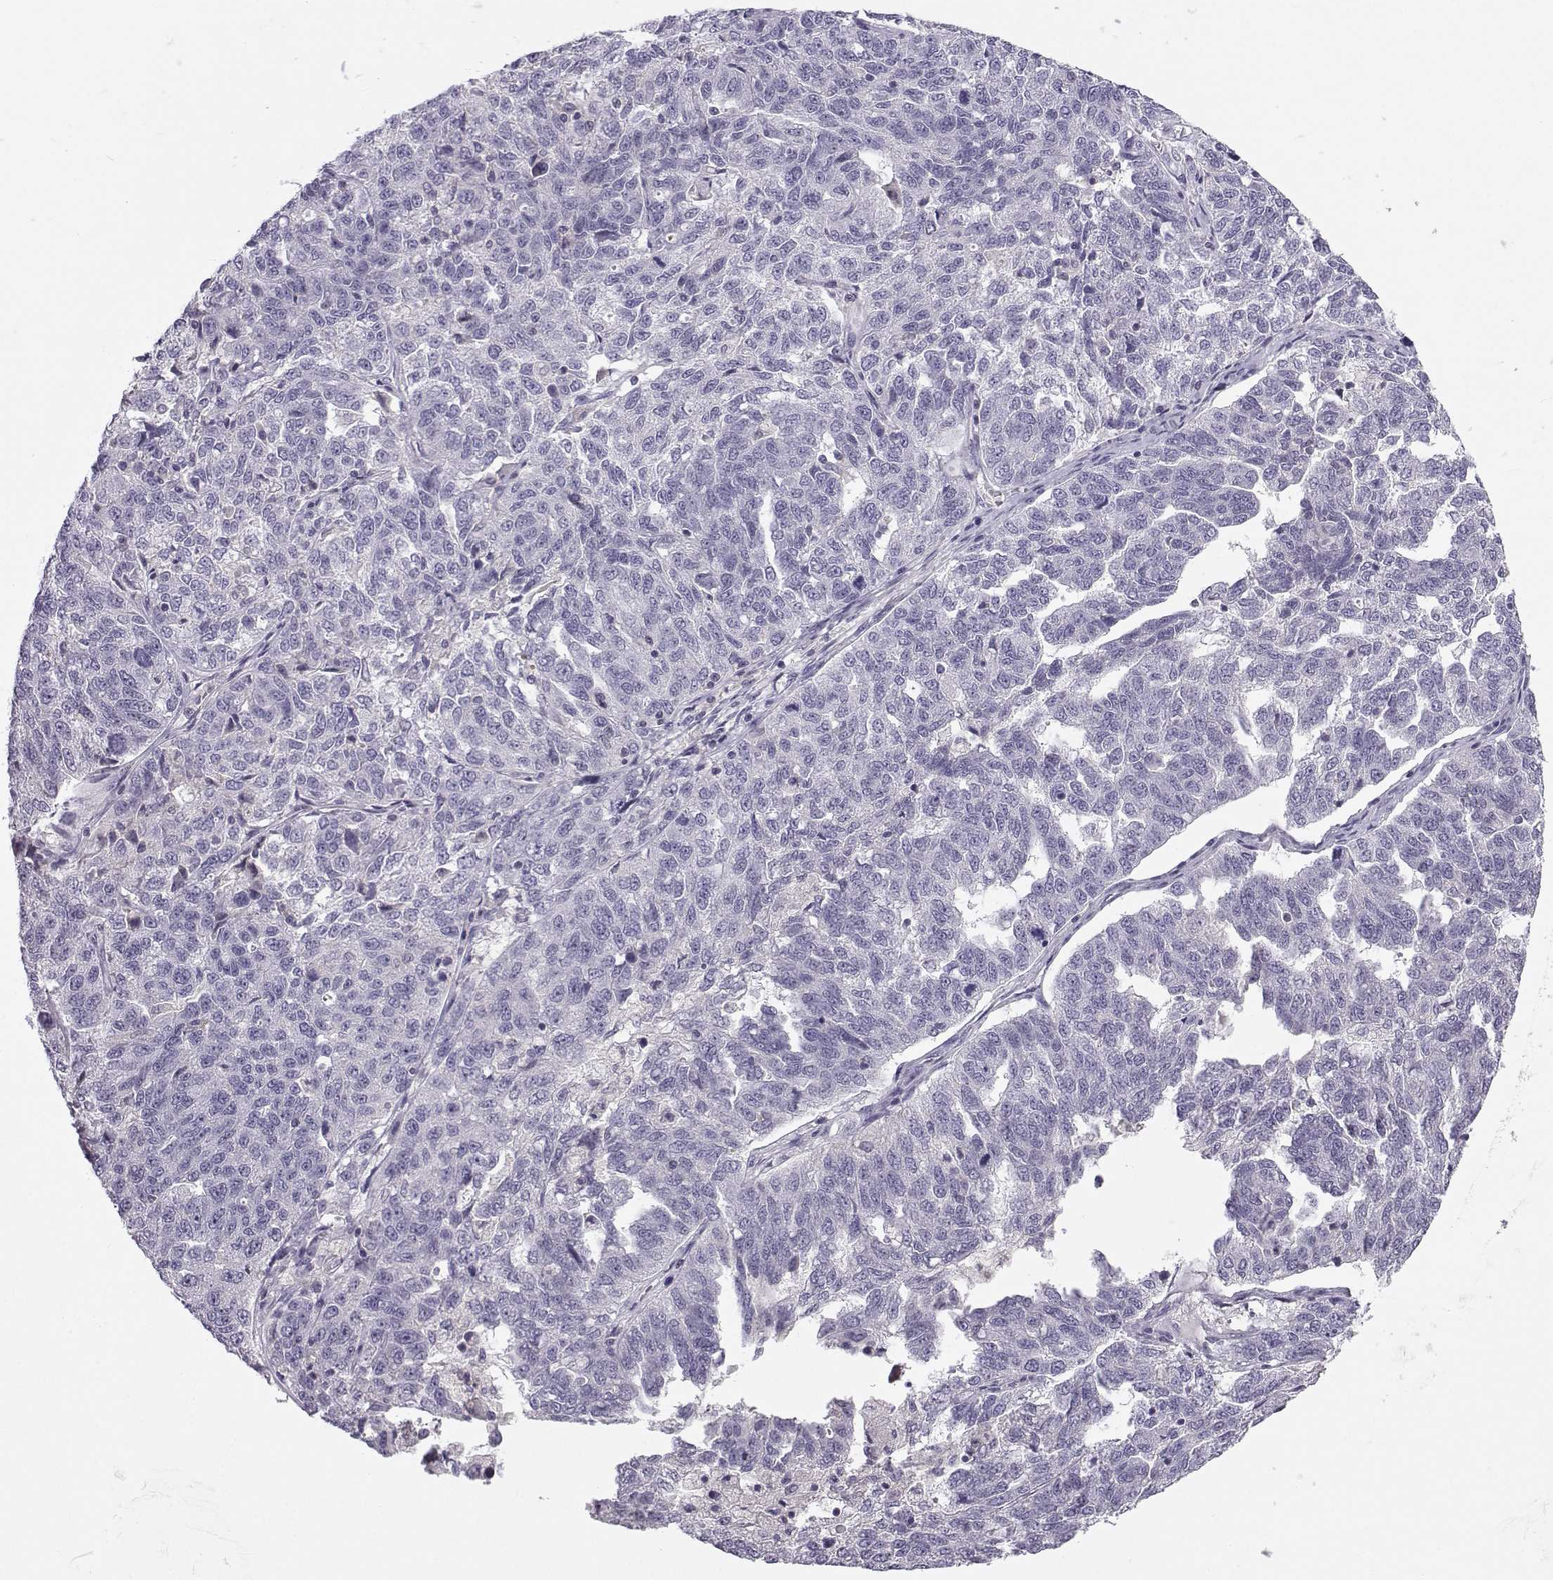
{"staining": {"intensity": "negative", "quantity": "none", "location": "none"}, "tissue": "ovarian cancer", "cell_type": "Tumor cells", "image_type": "cancer", "snomed": [{"axis": "morphology", "description": "Cystadenocarcinoma, serous, NOS"}, {"axis": "topography", "description": "Ovary"}], "caption": "Immunohistochemistry of human ovarian cancer reveals no positivity in tumor cells.", "gene": "MROH7", "patient": {"sex": "female", "age": 71}}